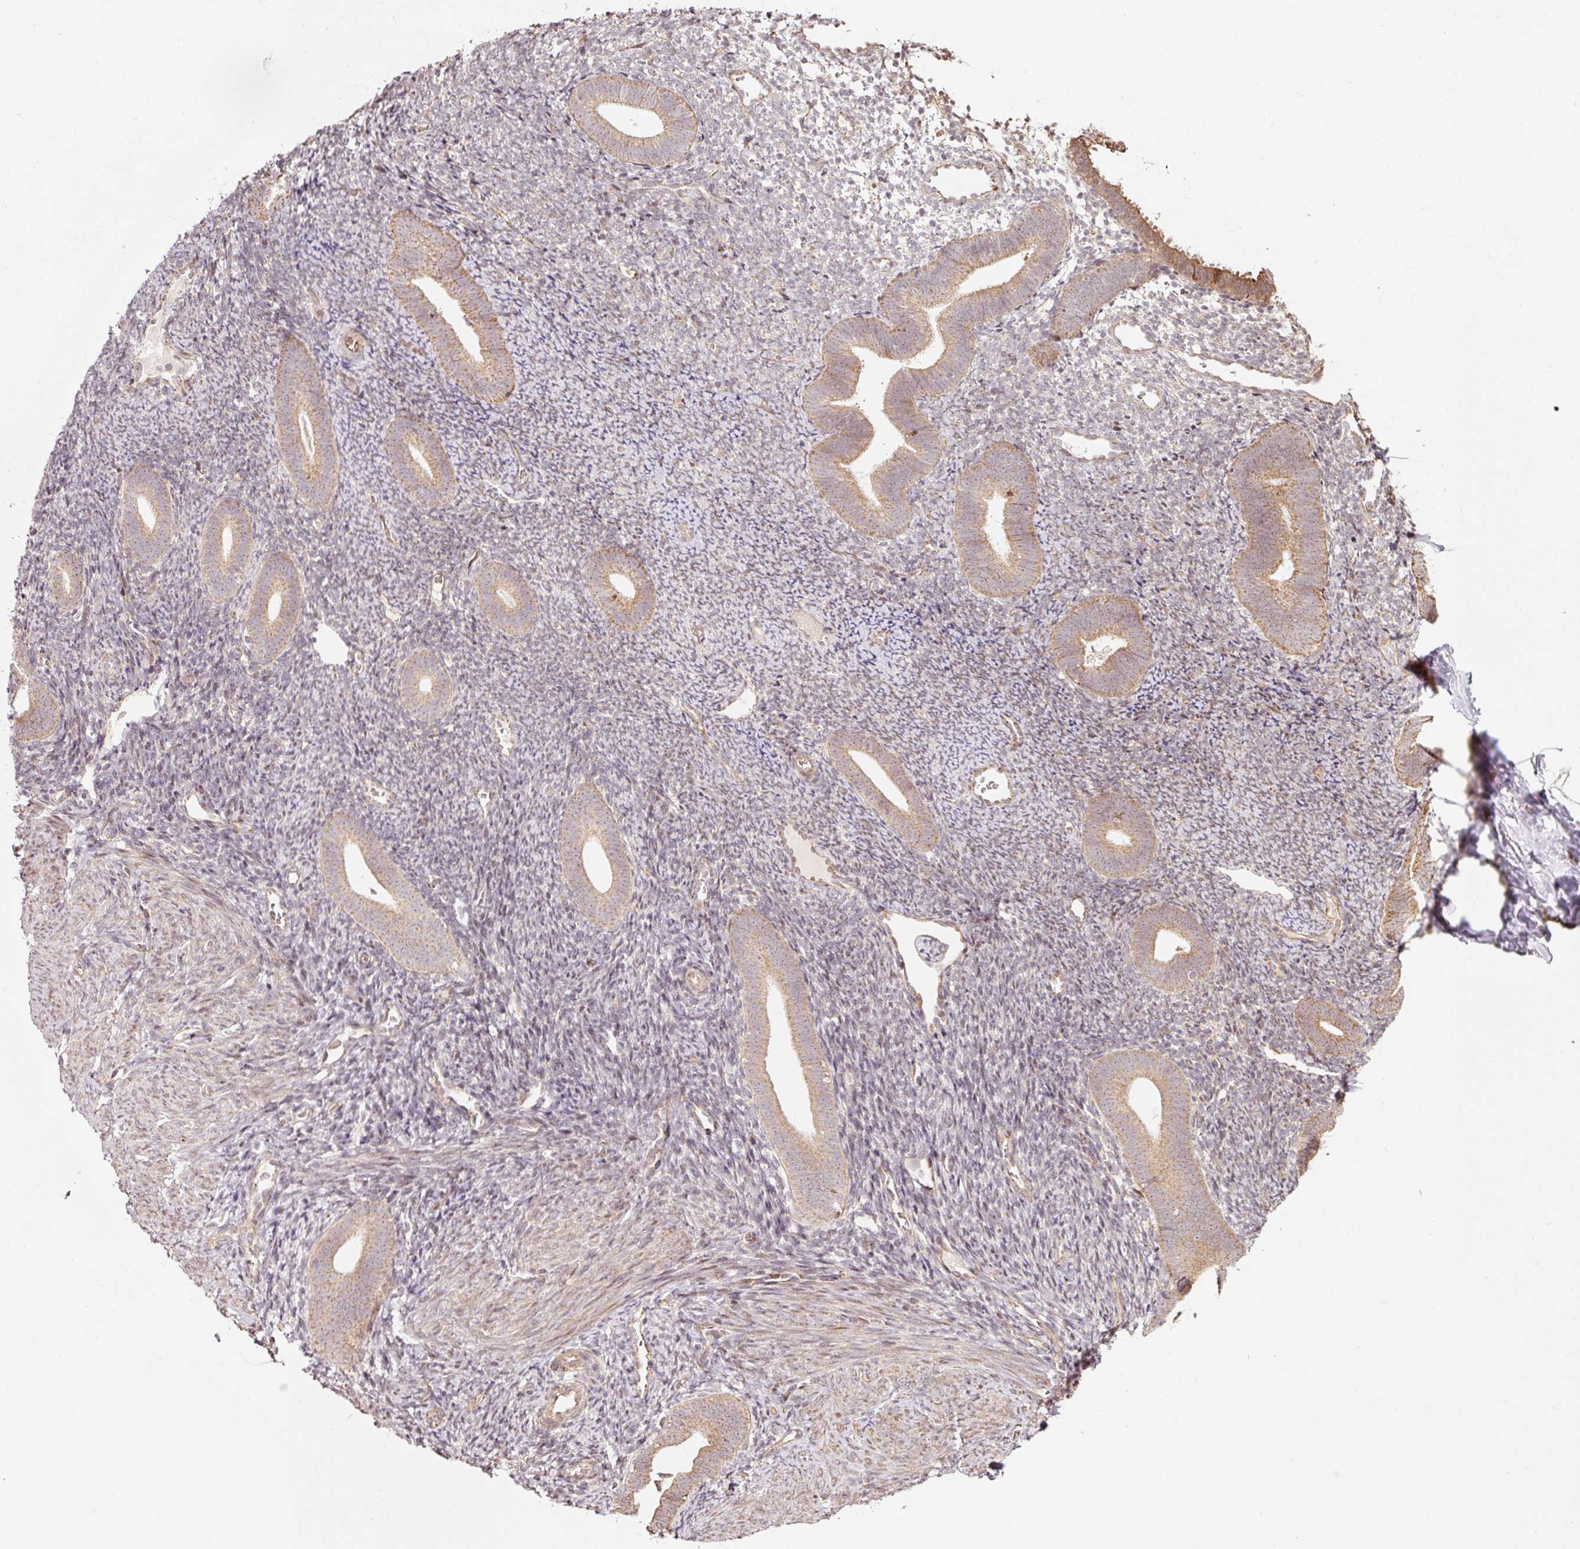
{"staining": {"intensity": "weak", "quantity": "<25%", "location": "cytoplasmic/membranous"}, "tissue": "endometrium", "cell_type": "Cells in endometrial stroma", "image_type": "normal", "snomed": [{"axis": "morphology", "description": "Normal tissue, NOS"}, {"axis": "topography", "description": "Endometrium"}], "caption": "Immunohistochemistry (IHC) histopathology image of benign endometrium: endometrium stained with DAB demonstrates no significant protein expression in cells in endometrial stroma.", "gene": "ETF1", "patient": {"sex": "female", "age": 39}}